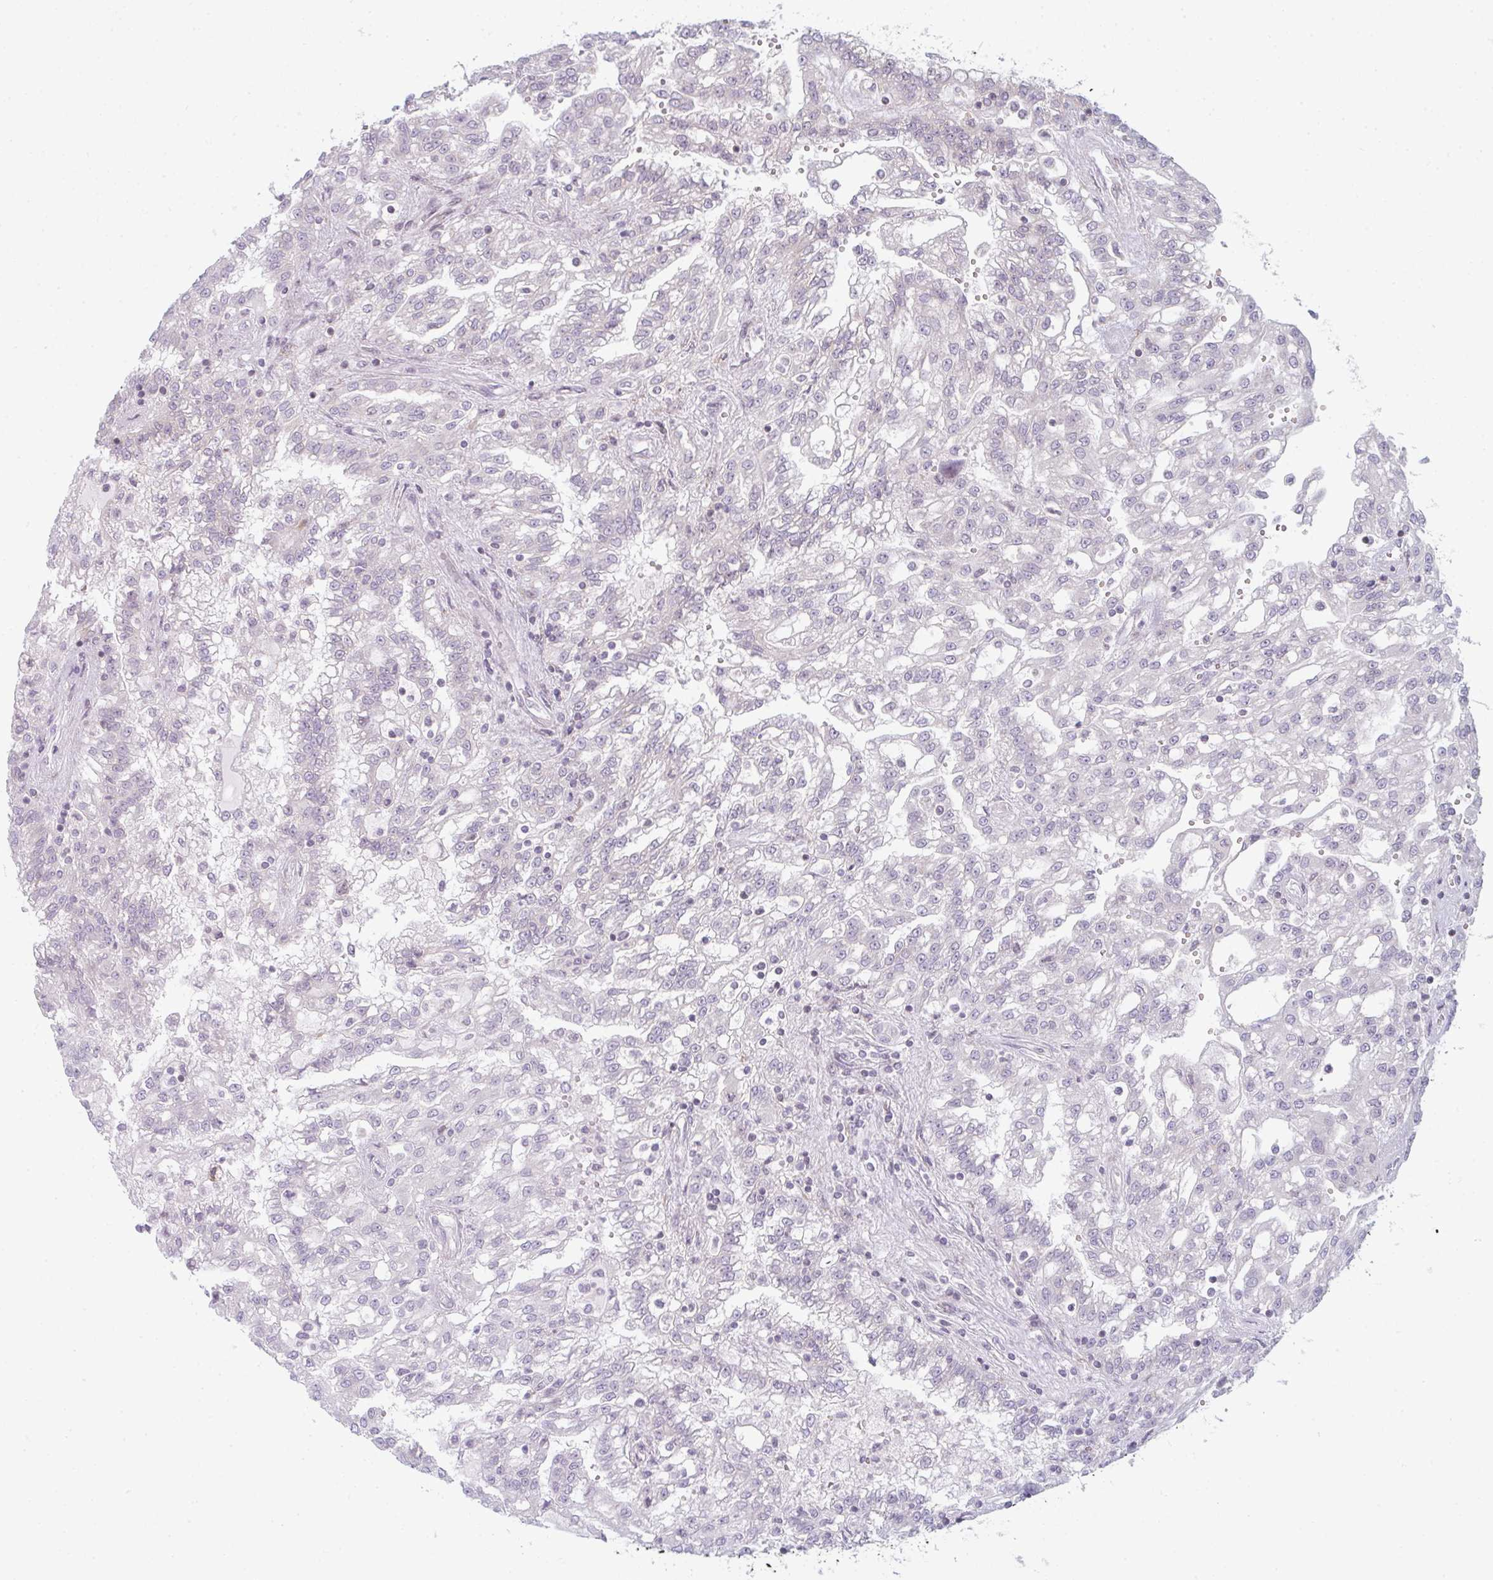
{"staining": {"intensity": "negative", "quantity": "none", "location": "none"}, "tissue": "renal cancer", "cell_type": "Tumor cells", "image_type": "cancer", "snomed": [{"axis": "morphology", "description": "Adenocarcinoma, NOS"}, {"axis": "topography", "description": "Kidney"}], "caption": "DAB immunohistochemical staining of human renal cancer exhibits no significant staining in tumor cells. (DAB (3,3'-diaminobenzidine) immunohistochemistry (IHC) visualized using brightfield microscopy, high magnification).", "gene": "TMEM237", "patient": {"sex": "male", "age": 63}}